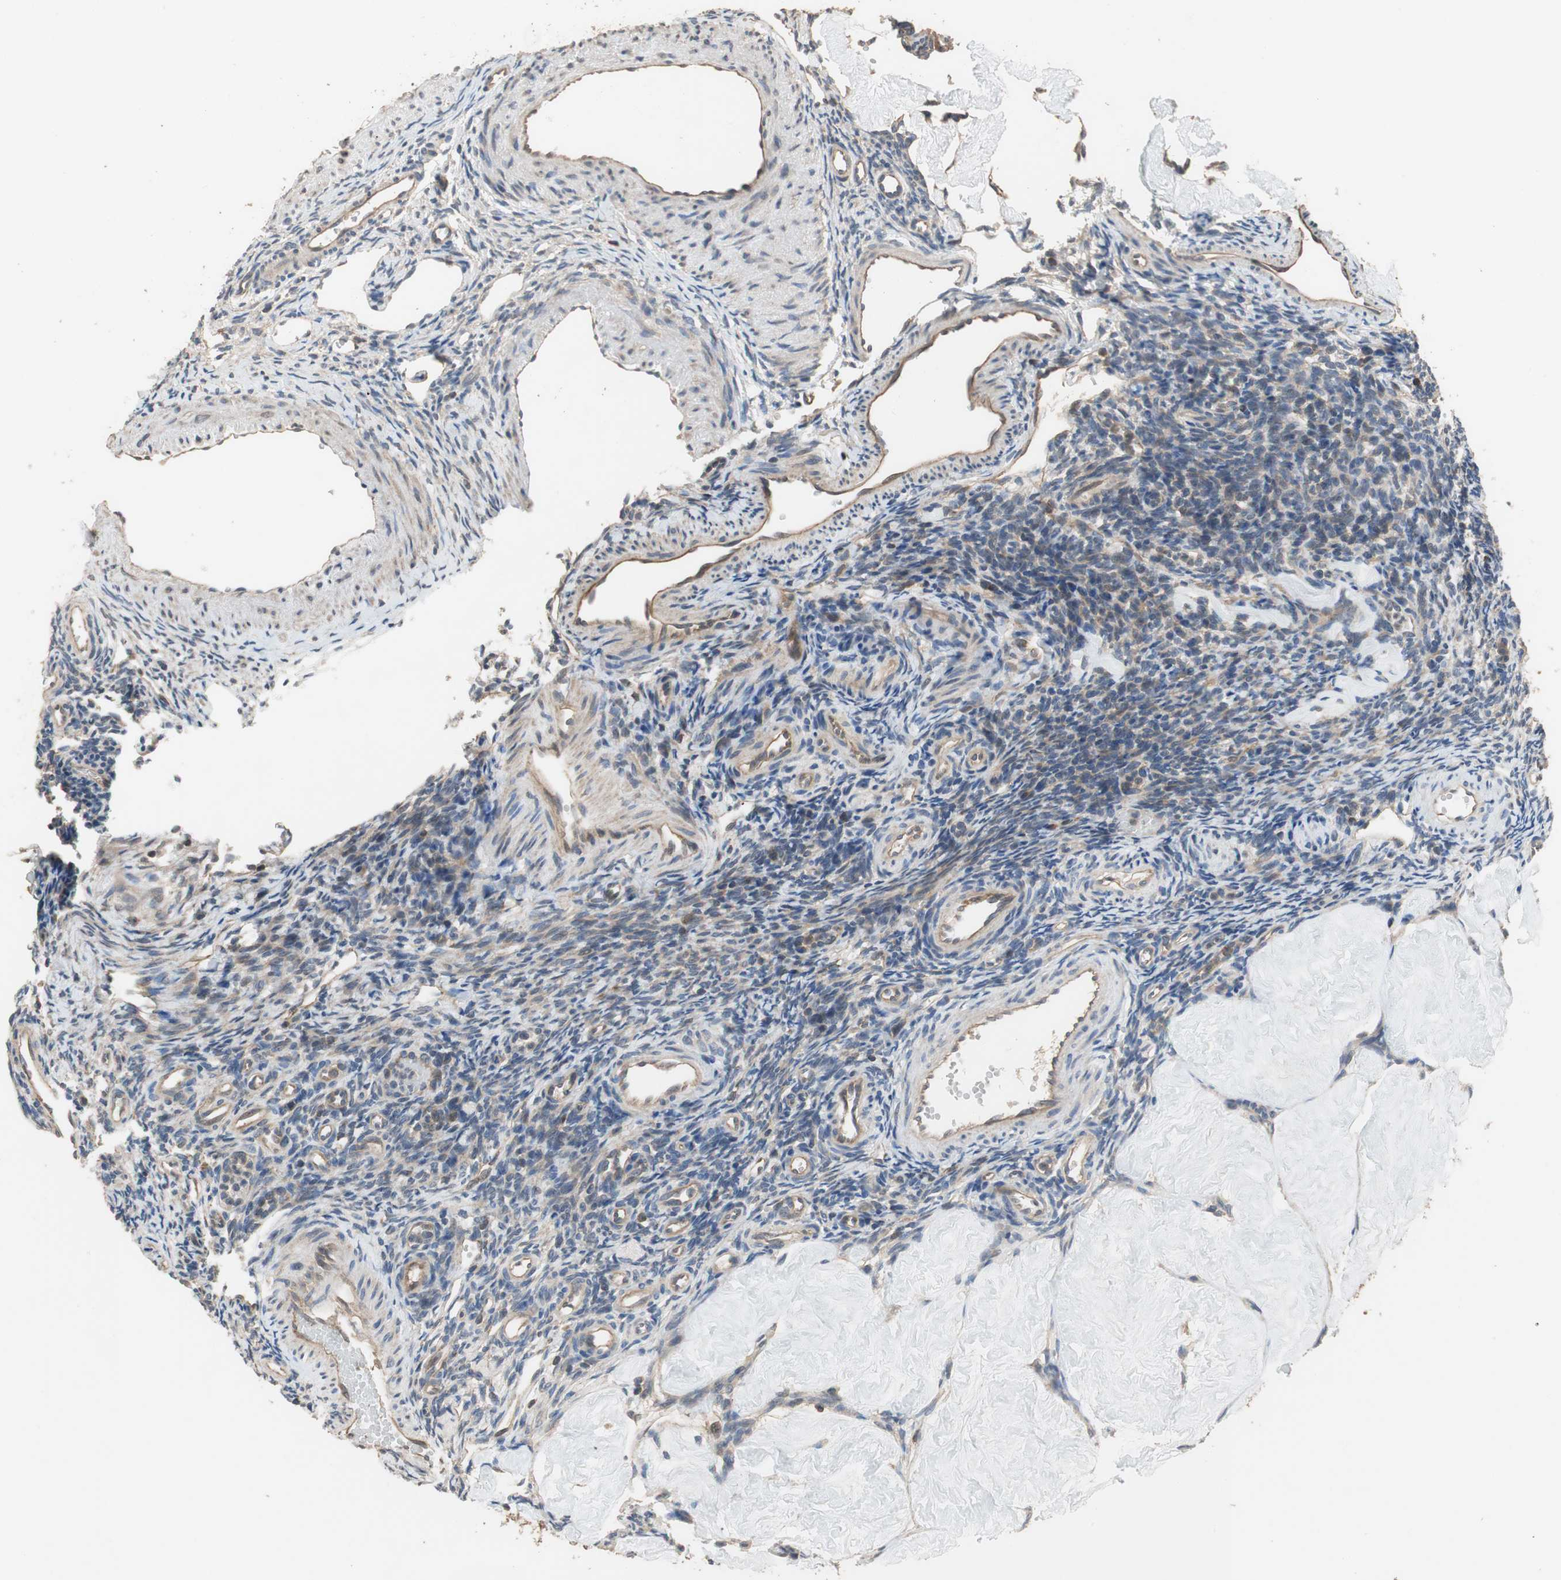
{"staining": {"intensity": "weak", "quantity": ">75%", "location": "cytoplasmic/membranous"}, "tissue": "ovary", "cell_type": "Ovarian stroma cells", "image_type": "normal", "snomed": [{"axis": "morphology", "description": "Normal tissue, NOS"}, {"axis": "topography", "description": "Ovary"}], "caption": "Weak cytoplasmic/membranous expression for a protein is seen in about >75% of ovarian stroma cells of unremarkable ovary using IHC.", "gene": "MAP4K2", "patient": {"sex": "female", "age": 33}}